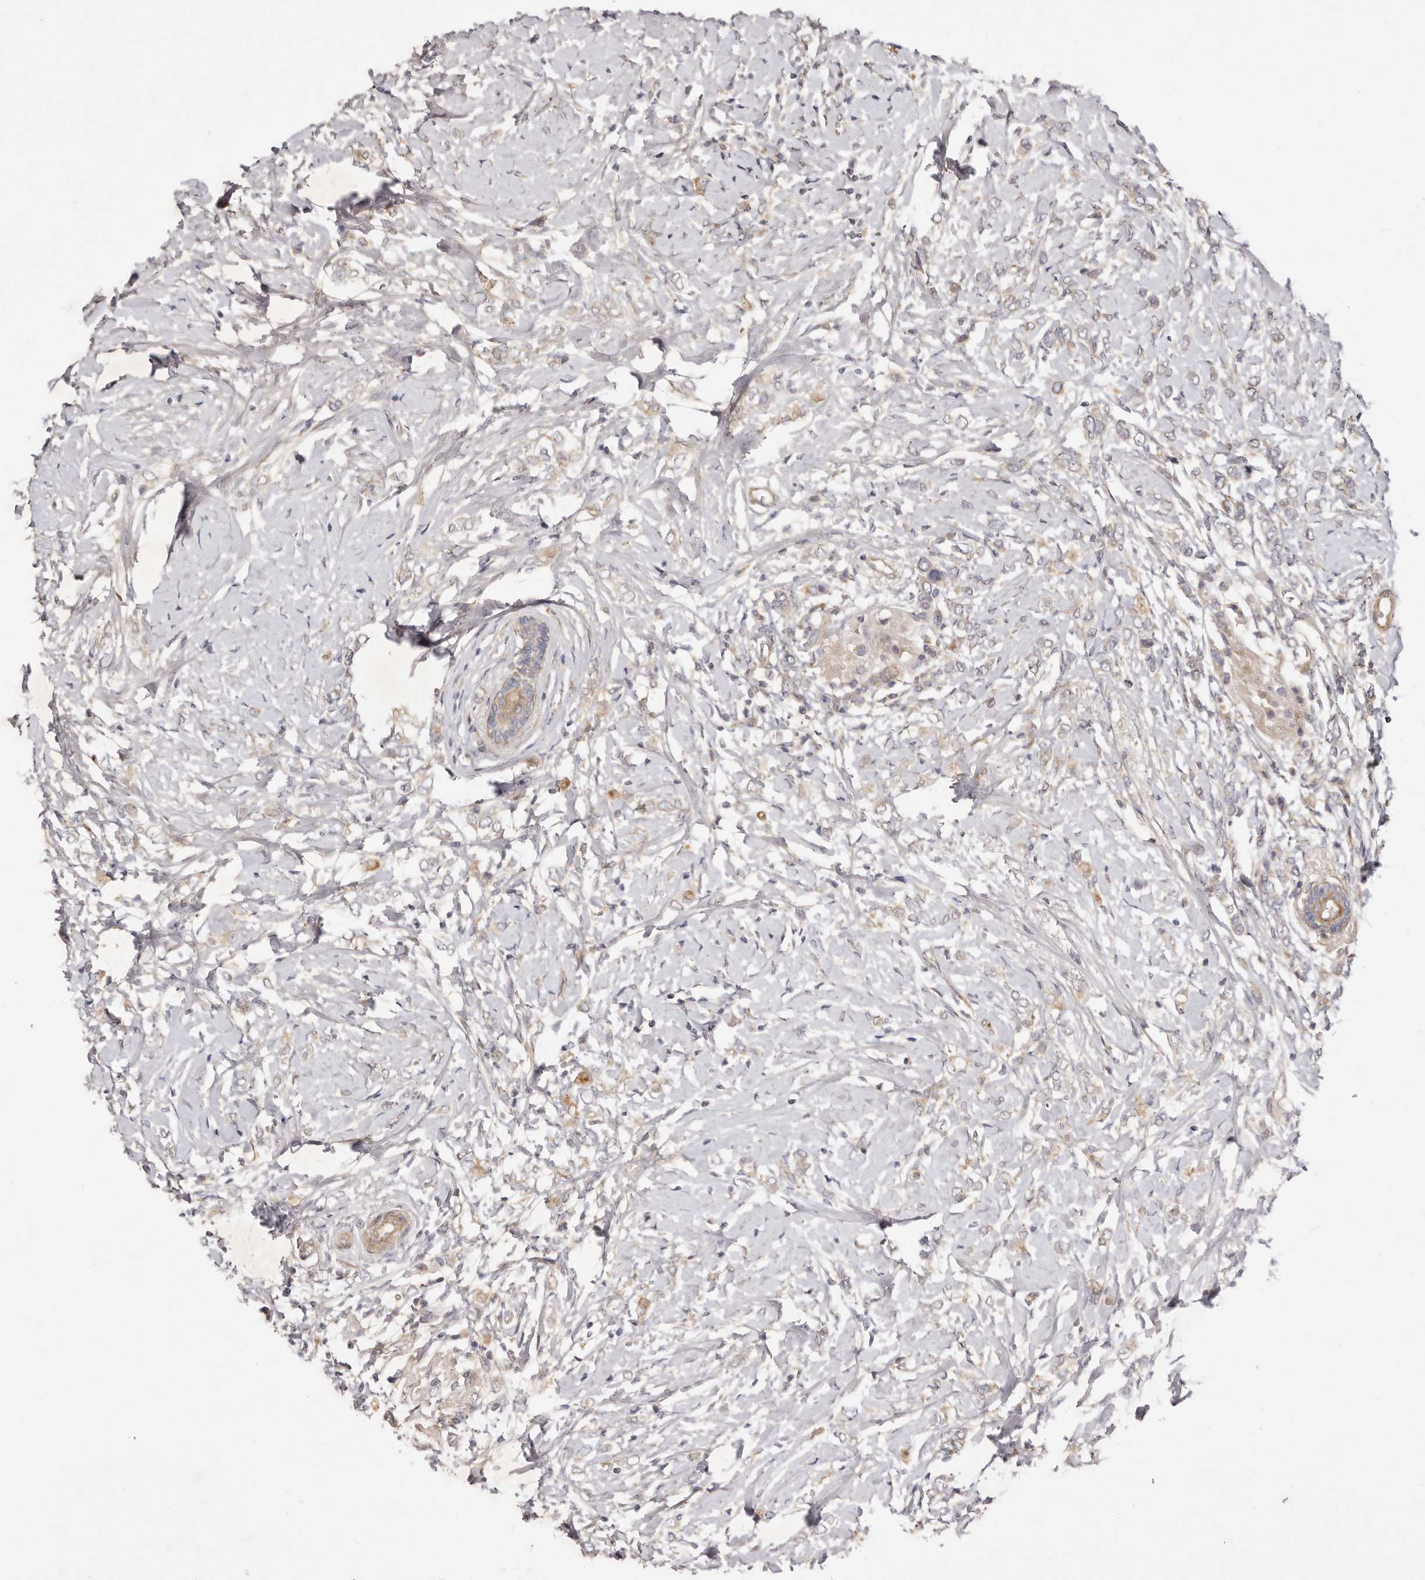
{"staining": {"intensity": "negative", "quantity": "none", "location": "none"}, "tissue": "breast cancer", "cell_type": "Tumor cells", "image_type": "cancer", "snomed": [{"axis": "morphology", "description": "Normal tissue, NOS"}, {"axis": "morphology", "description": "Lobular carcinoma"}, {"axis": "topography", "description": "Breast"}], "caption": "Immunohistochemistry of human breast cancer (lobular carcinoma) reveals no staining in tumor cells. Brightfield microscopy of IHC stained with DAB (brown) and hematoxylin (blue), captured at high magnification.", "gene": "ADAMTS9", "patient": {"sex": "female", "age": 47}}